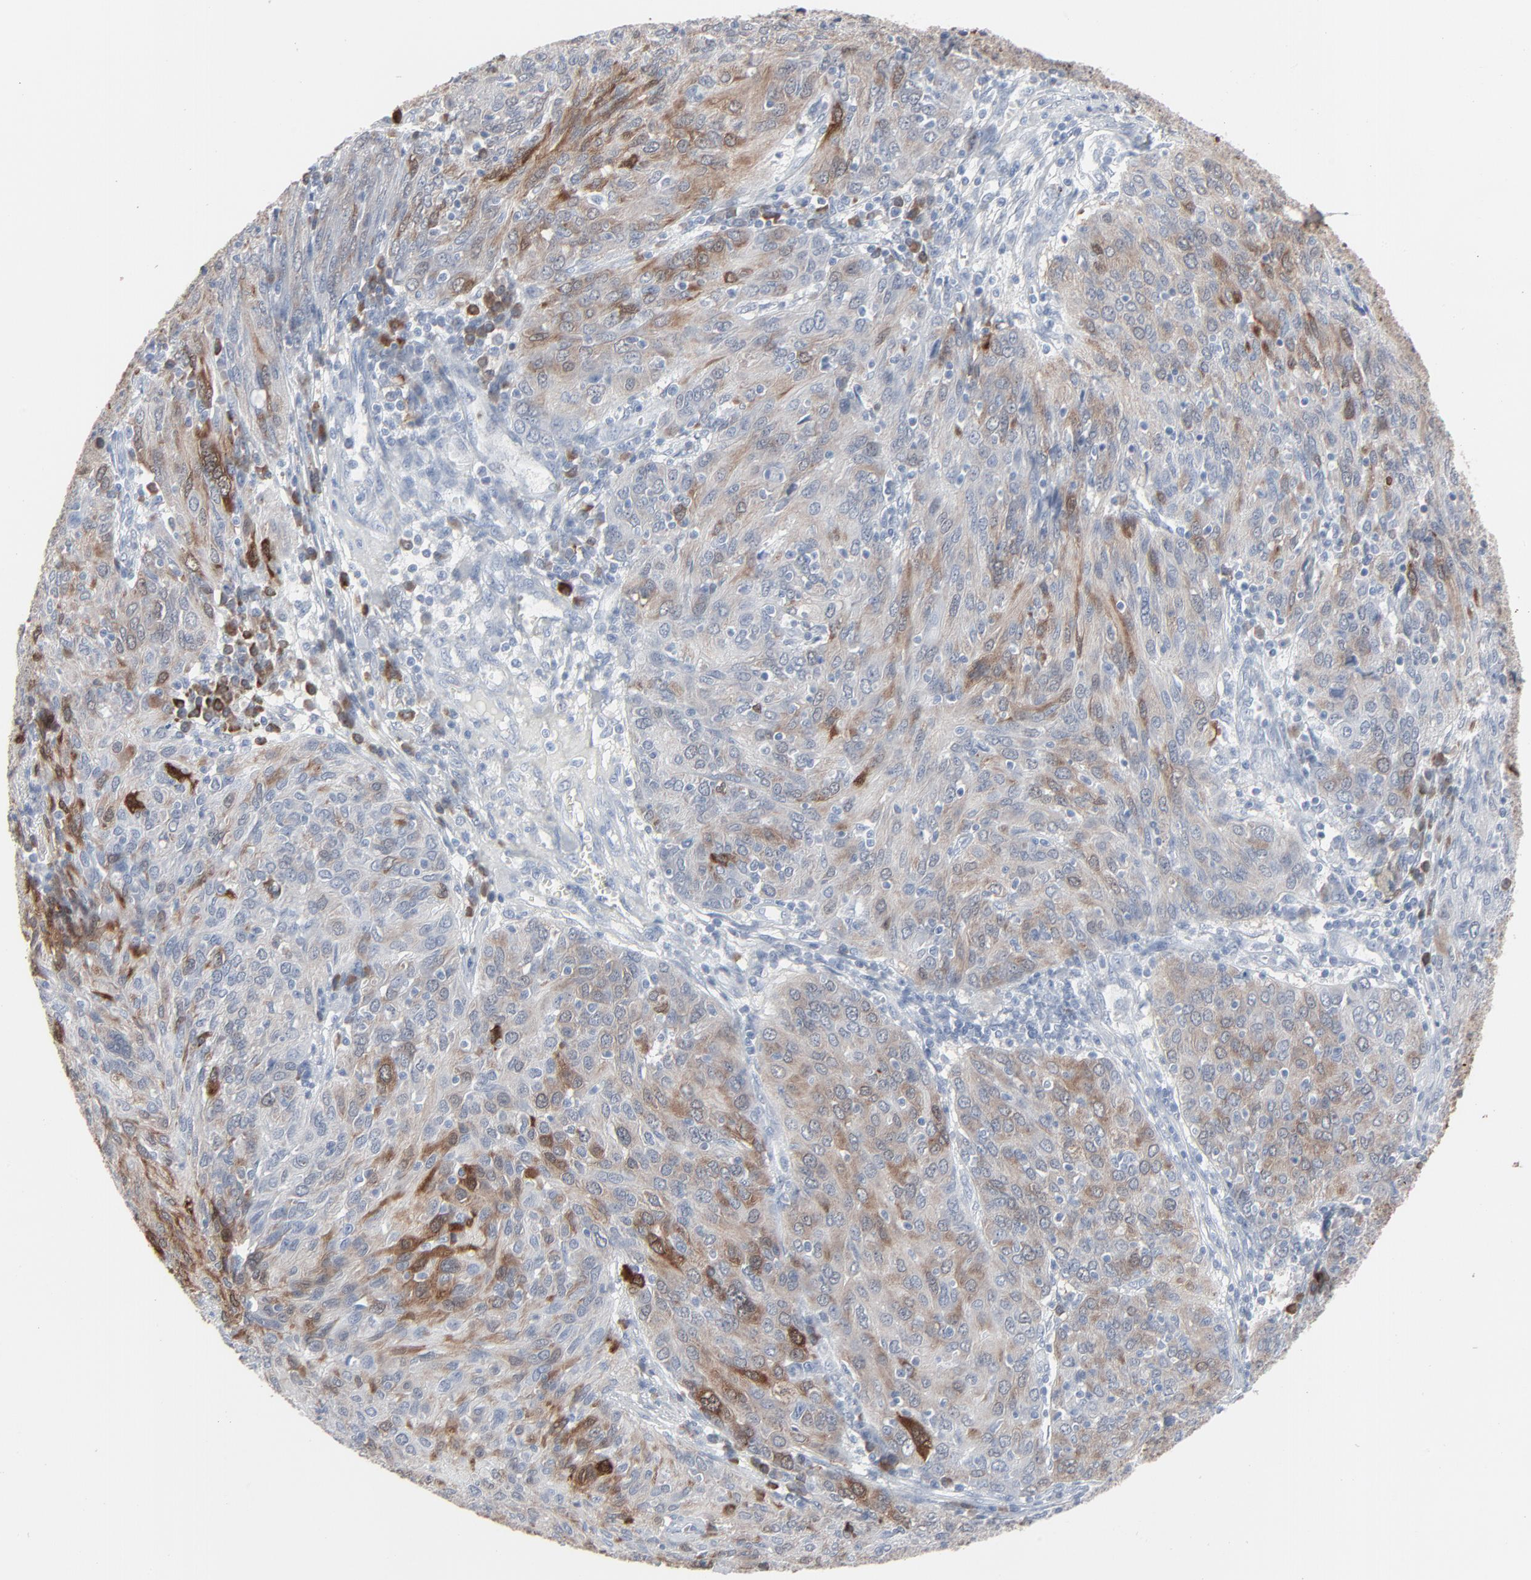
{"staining": {"intensity": "moderate", "quantity": "25%-75%", "location": "cytoplasmic/membranous"}, "tissue": "ovarian cancer", "cell_type": "Tumor cells", "image_type": "cancer", "snomed": [{"axis": "morphology", "description": "Carcinoma, endometroid"}, {"axis": "topography", "description": "Ovary"}], "caption": "Brown immunohistochemical staining in human endometroid carcinoma (ovarian) shows moderate cytoplasmic/membranous positivity in about 25%-75% of tumor cells. Immunohistochemistry (ihc) stains the protein in brown and the nuclei are stained blue.", "gene": "PHGDH", "patient": {"sex": "female", "age": 50}}